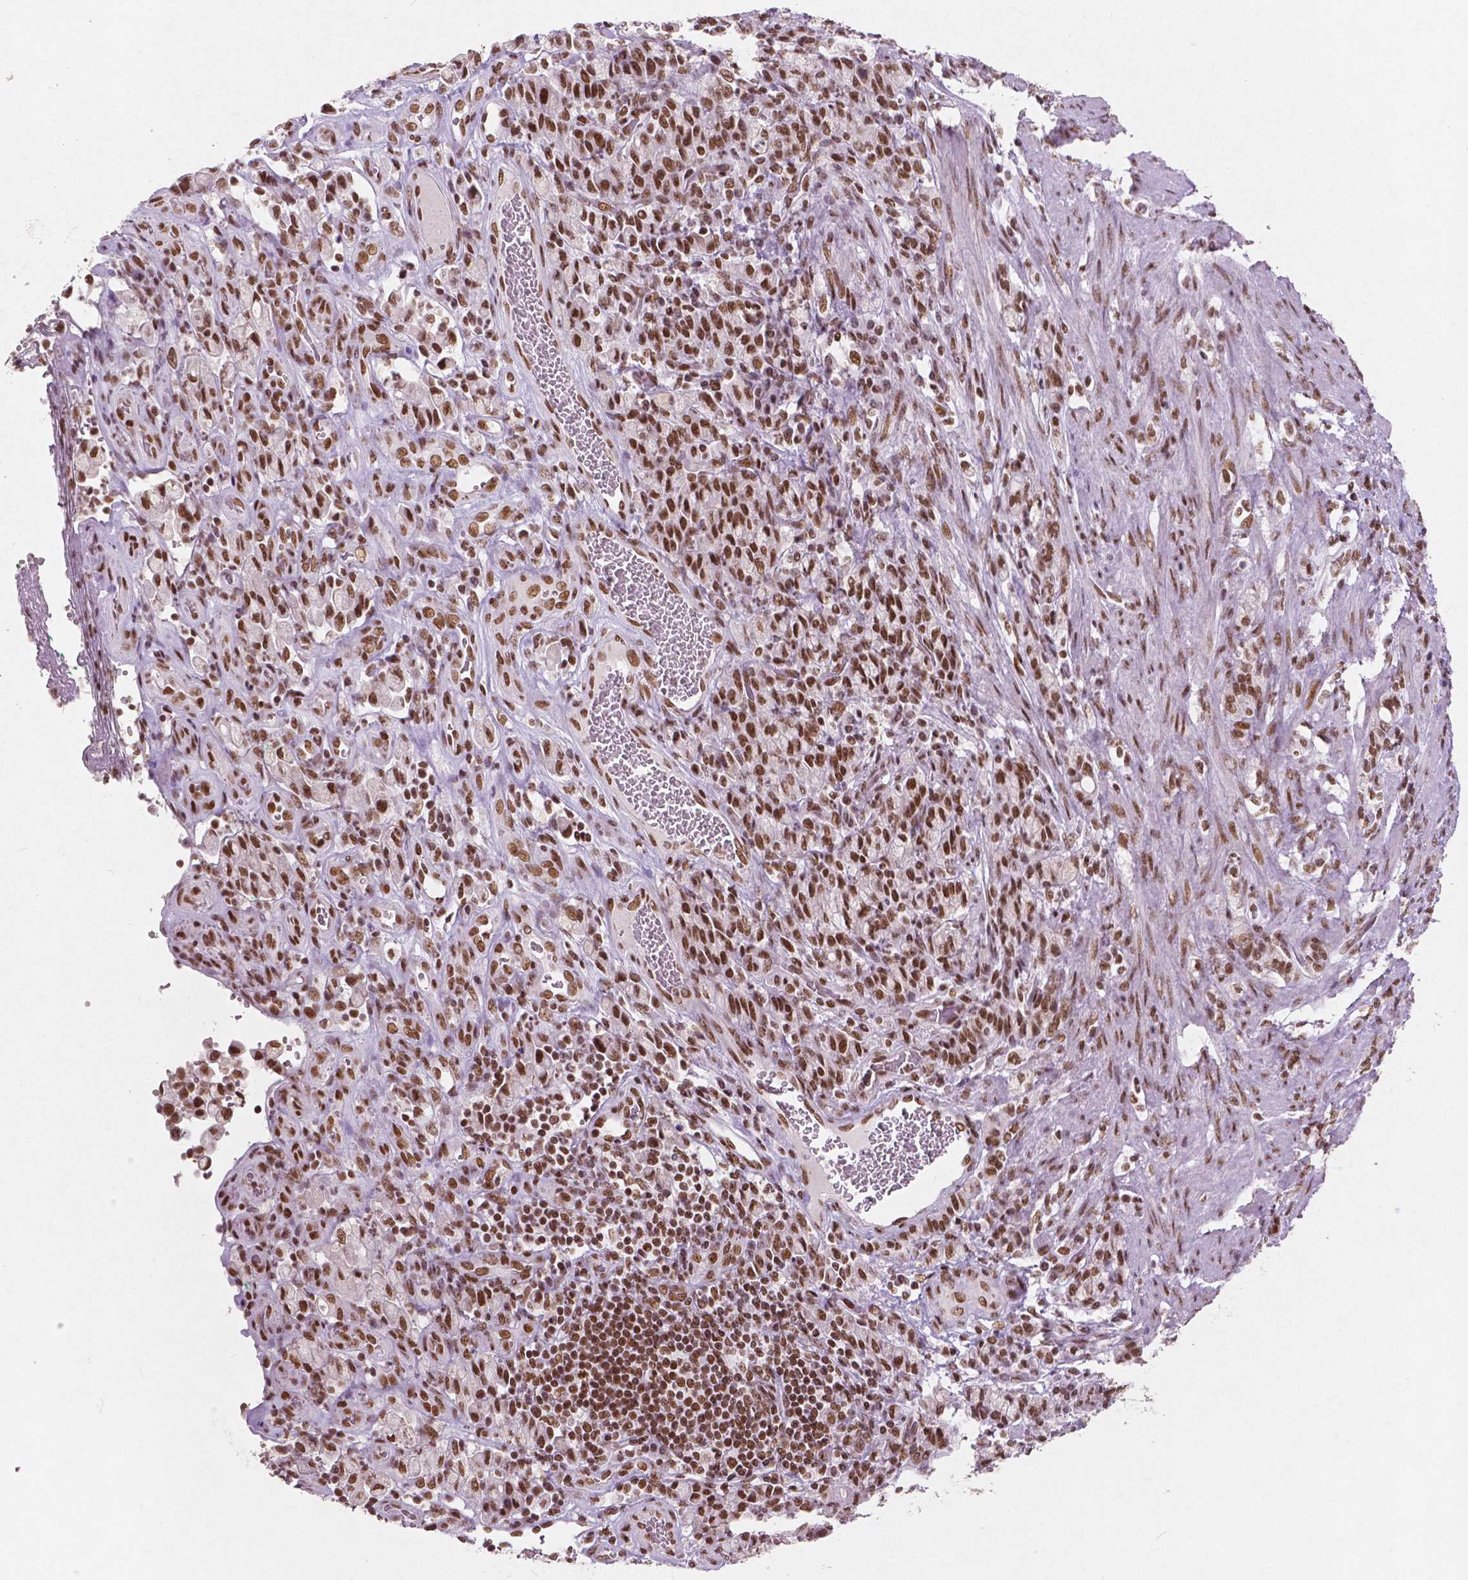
{"staining": {"intensity": "strong", "quantity": ">75%", "location": "nuclear"}, "tissue": "stomach cancer", "cell_type": "Tumor cells", "image_type": "cancer", "snomed": [{"axis": "morphology", "description": "Adenocarcinoma, NOS"}, {"axis": "topography", "description": "Stomach"}], "caption": "A high amount of strong nuclear positivity is identified in about >75% of tumor cells in stomach adenocarcinoma tissue.", "gene": "BRD4", "patient": {"sex": "male", "age": 77}}